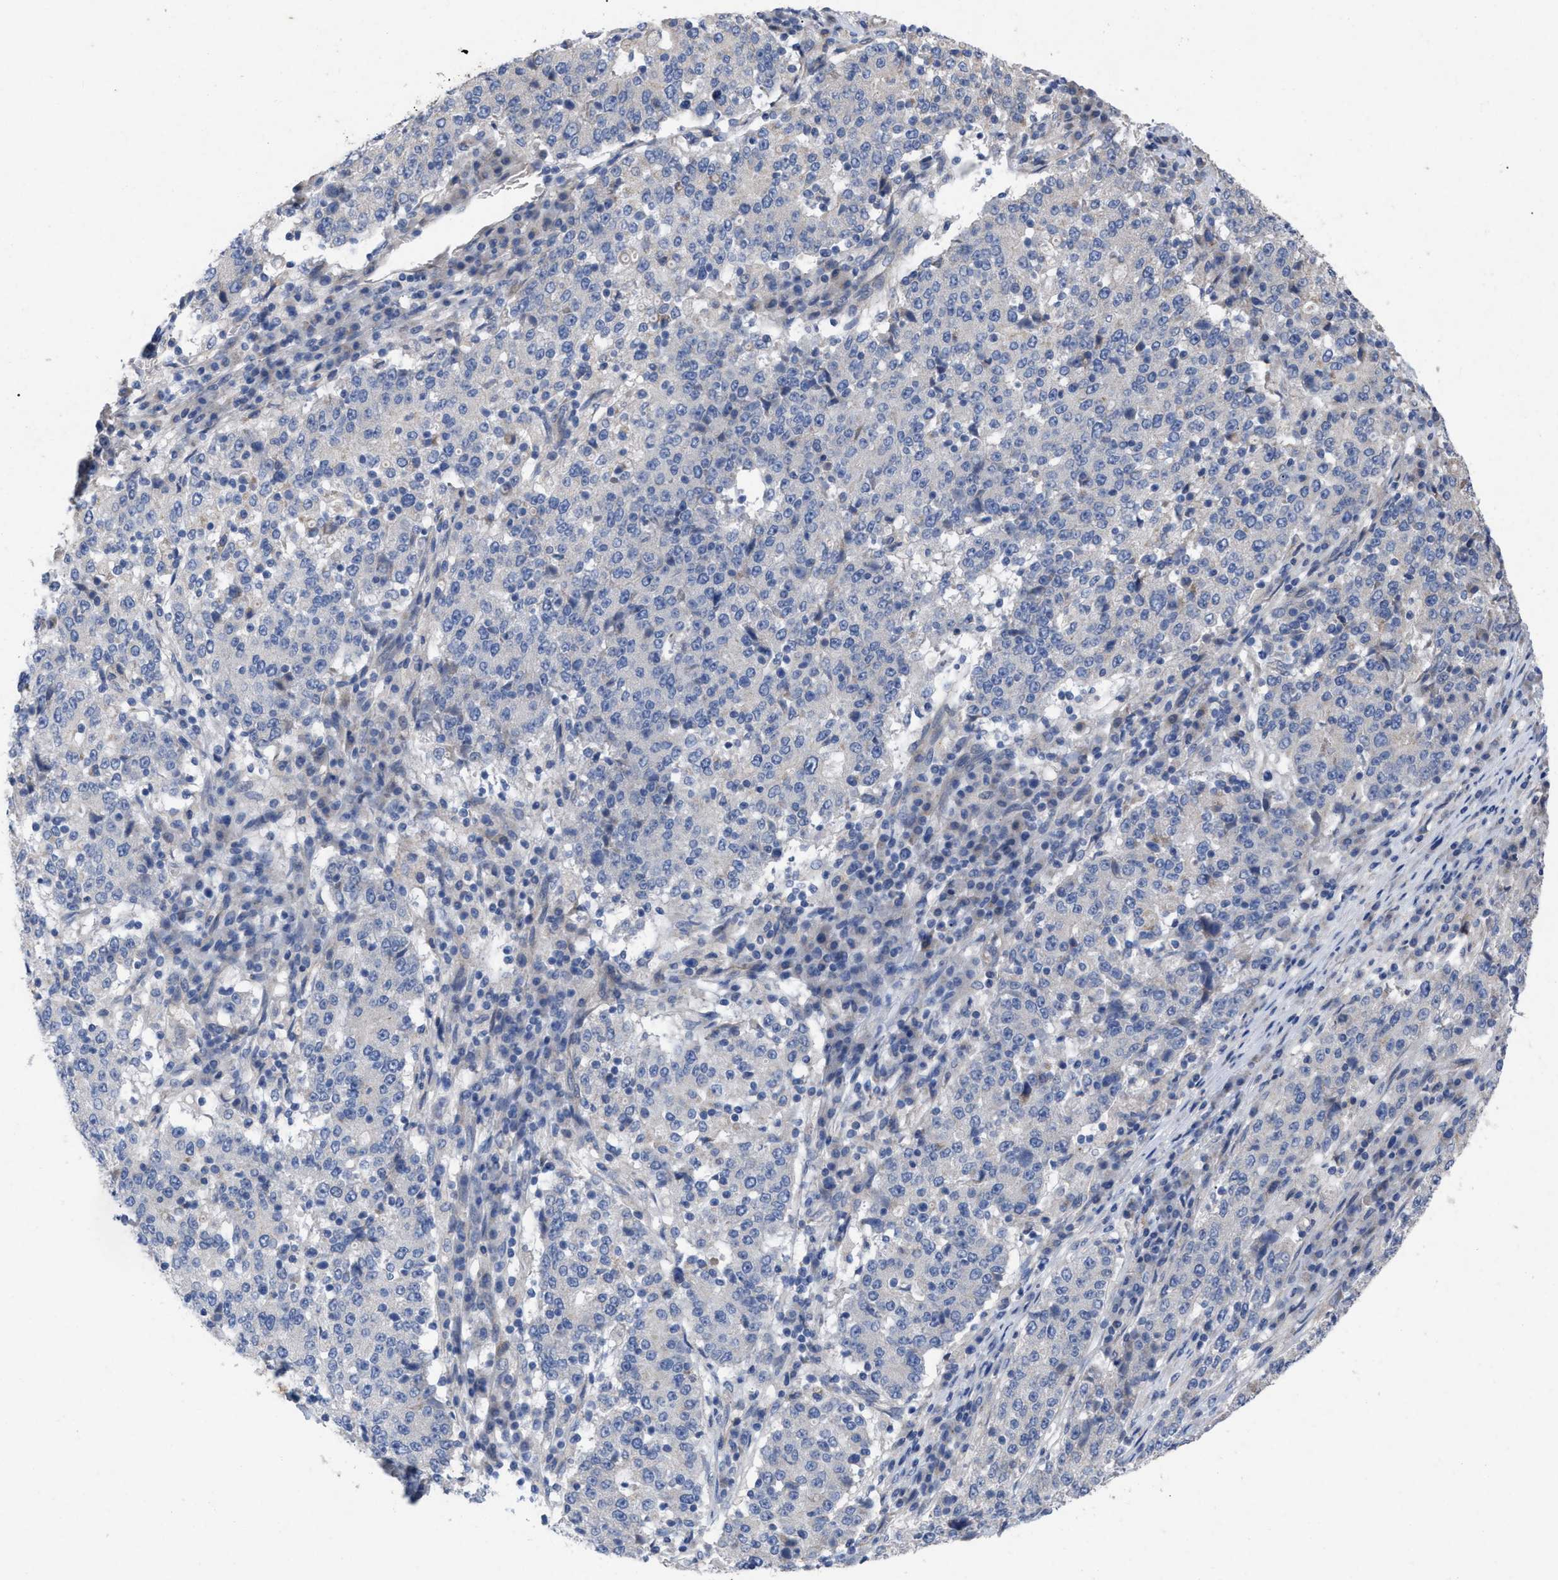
{"staining": {"intensity": "negative", "quantity": "none", "location": "none"}, "tissue": "stomach cancer", "cell_type": "Tumor cells", "image_type": "cancer", "snomed": [{"axis": "morphology", "description": "Adenocarcinoma, NOS"}, {"axis": "topography", "description": "Stomach"}], "caption": "Immunohistochemical staining of stomach cancer (adenocarcinoma) shows no significant staining in tumor cells.", "gene": "VIP", "patient": {"sex": "male", "age": 59}}